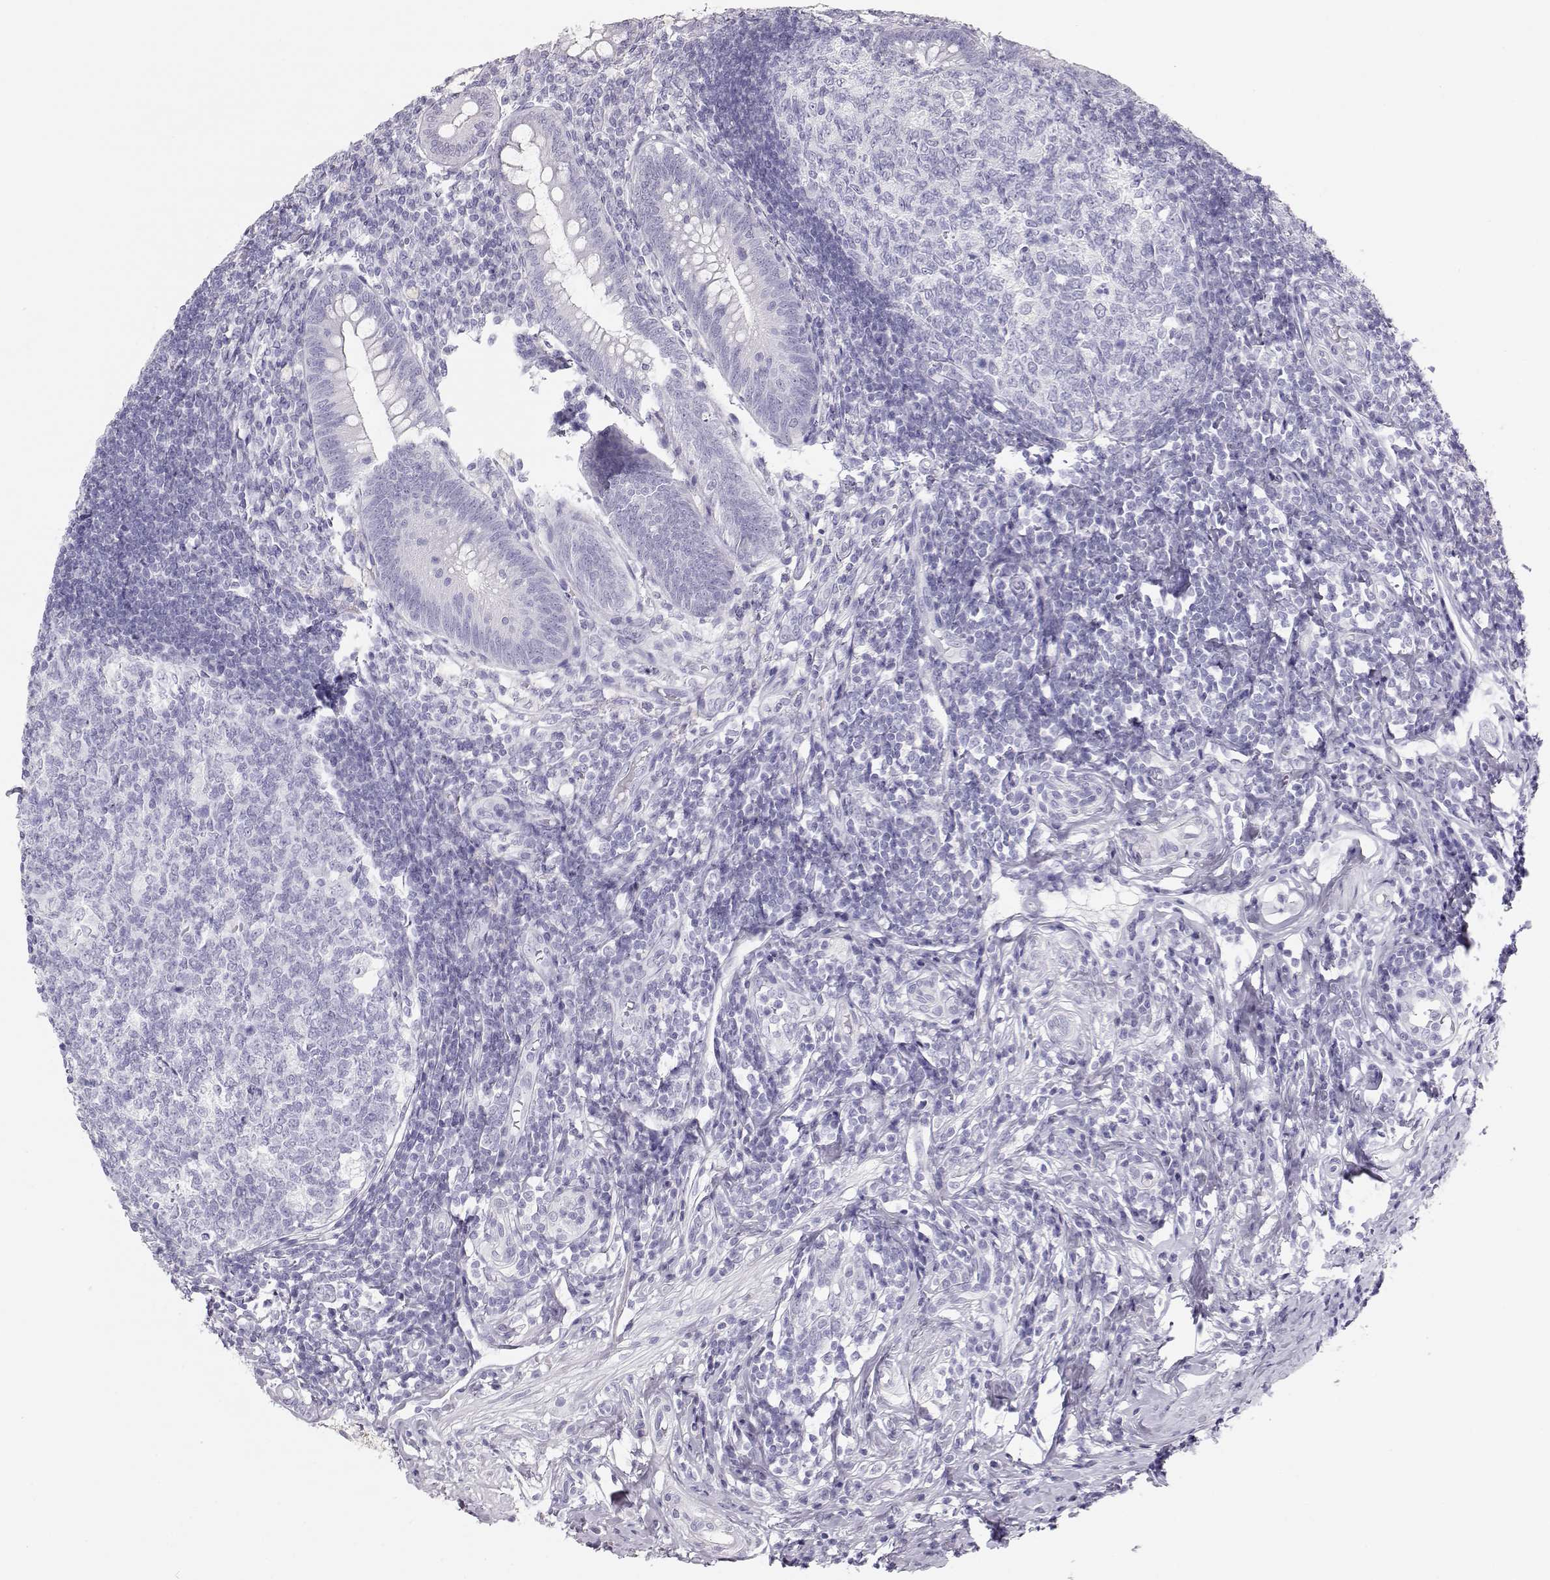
{"staining": {"intensity": "negative", "quantity": "none", "location": "none"}, "tissue": "appendix", "cell_type": "Glandular cells", "image_type": "normal", "snomed": [{"axis": "morphology", "description": "Normal tissue, NOS"}, {"axis": "morphology", "description": "Inflammation, NOS"}, {"axis": "topography", "description": "Appendix"}], "caption": "IHC photomicrograph of normal appendix: appendix stained with DAB shows no significant protein positivity in glandular cells.", "gene": "TKTL1", "patient": {"sex": "male", "age": 16}}